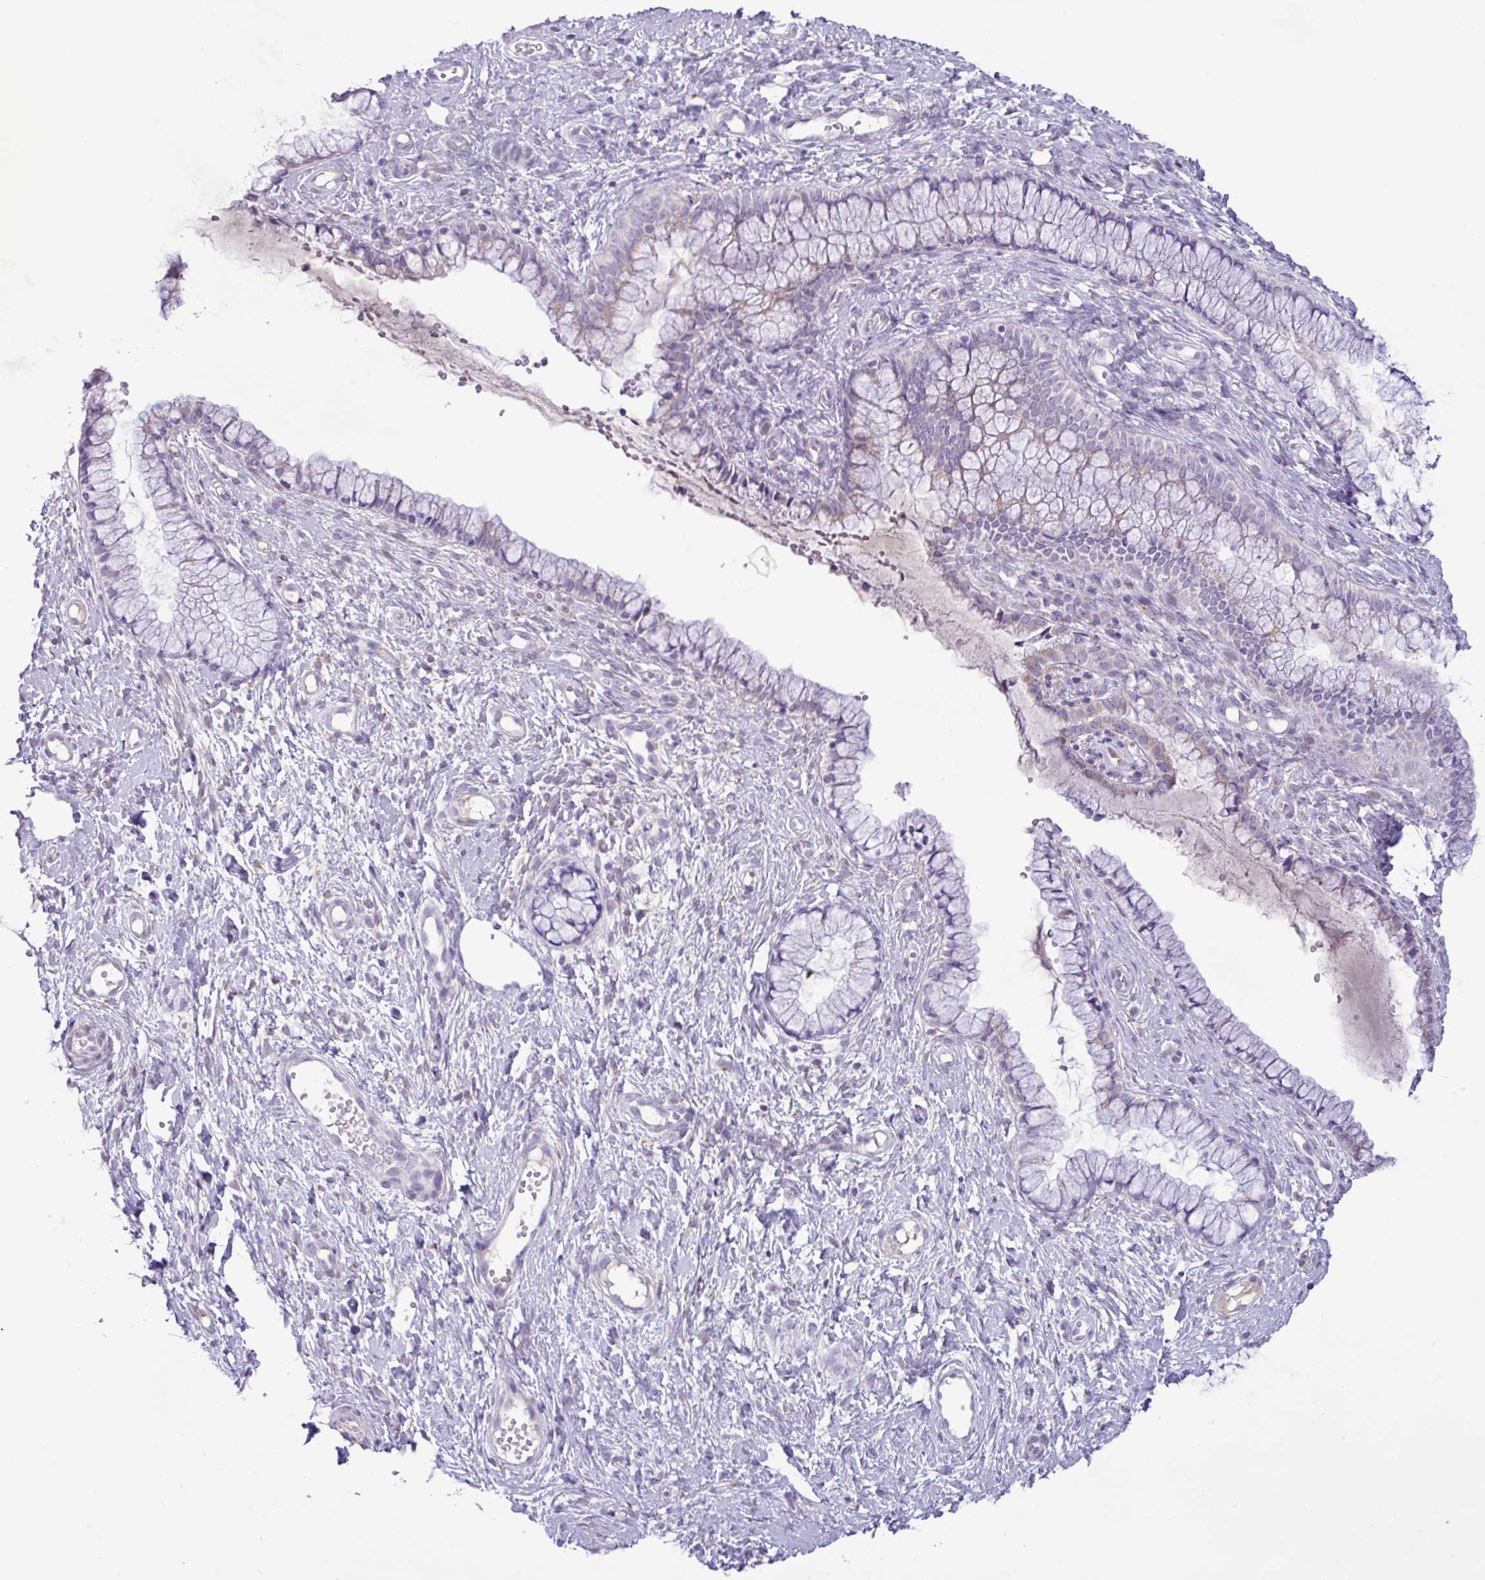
{"staining": {"intensity": "negative", "quantity": "none", "location": "none"}, "tissue": "cervix", "cell_type": "Glandular cells", "image_type": "normal", "snomed": [{"axis": "morphology", "description": "Normal tissue, NOS"}, {"axis": "topography", "description": "Cervix"}], "caption": "Benign cervix was stained to show a protein in brown. There is no significant staining in glandular cells. The staining is performed using DAB brown chromogen with nuclei counter-stained in using hematoxylin.", "gene": "STIMATE", "patient": {"sex": "female", "age": 36}}